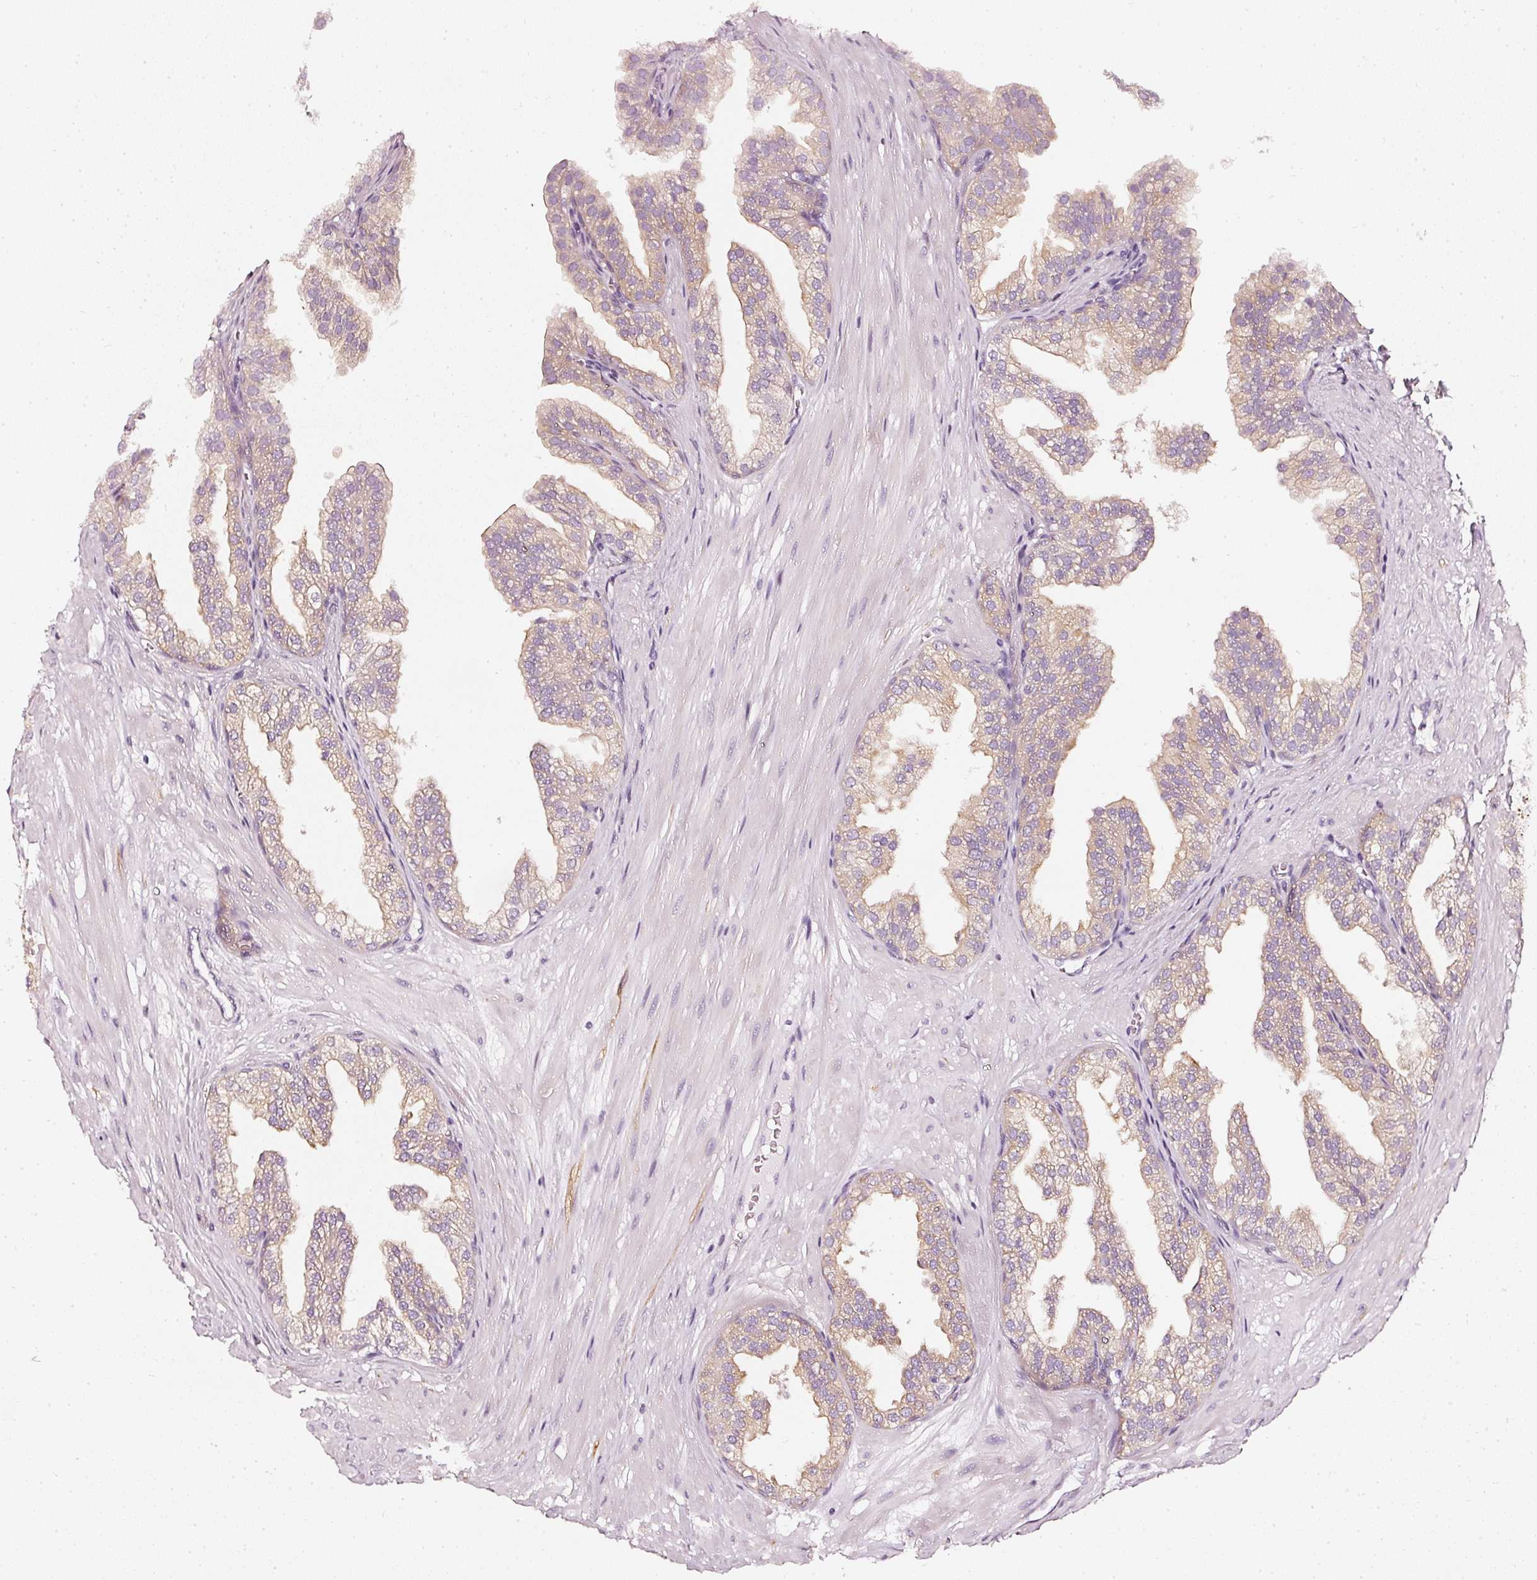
{"staining": {"intensity": "weak", "quantity": "25%-75%", "location": "cytoplasmic/membranous"}, "tissue": "prostate", "cell_type": "Glandular cells", "image_type": "normal", "snomed": [{"axis": "morphology", "description": "Normal tissue, NOS"}, {"axis": "topography", "description": "Prostate"}, {"axis": "topography", "description": "Peripheral nerve tissue"}], "caption": "Human prostate stained for a protein (brown) shows weak cytoplasmic/membranous positive positivity in approximately 25%-75% of glandular cells.", "gene": "CNP", "patient": {"sex": "male", "age": 55}}